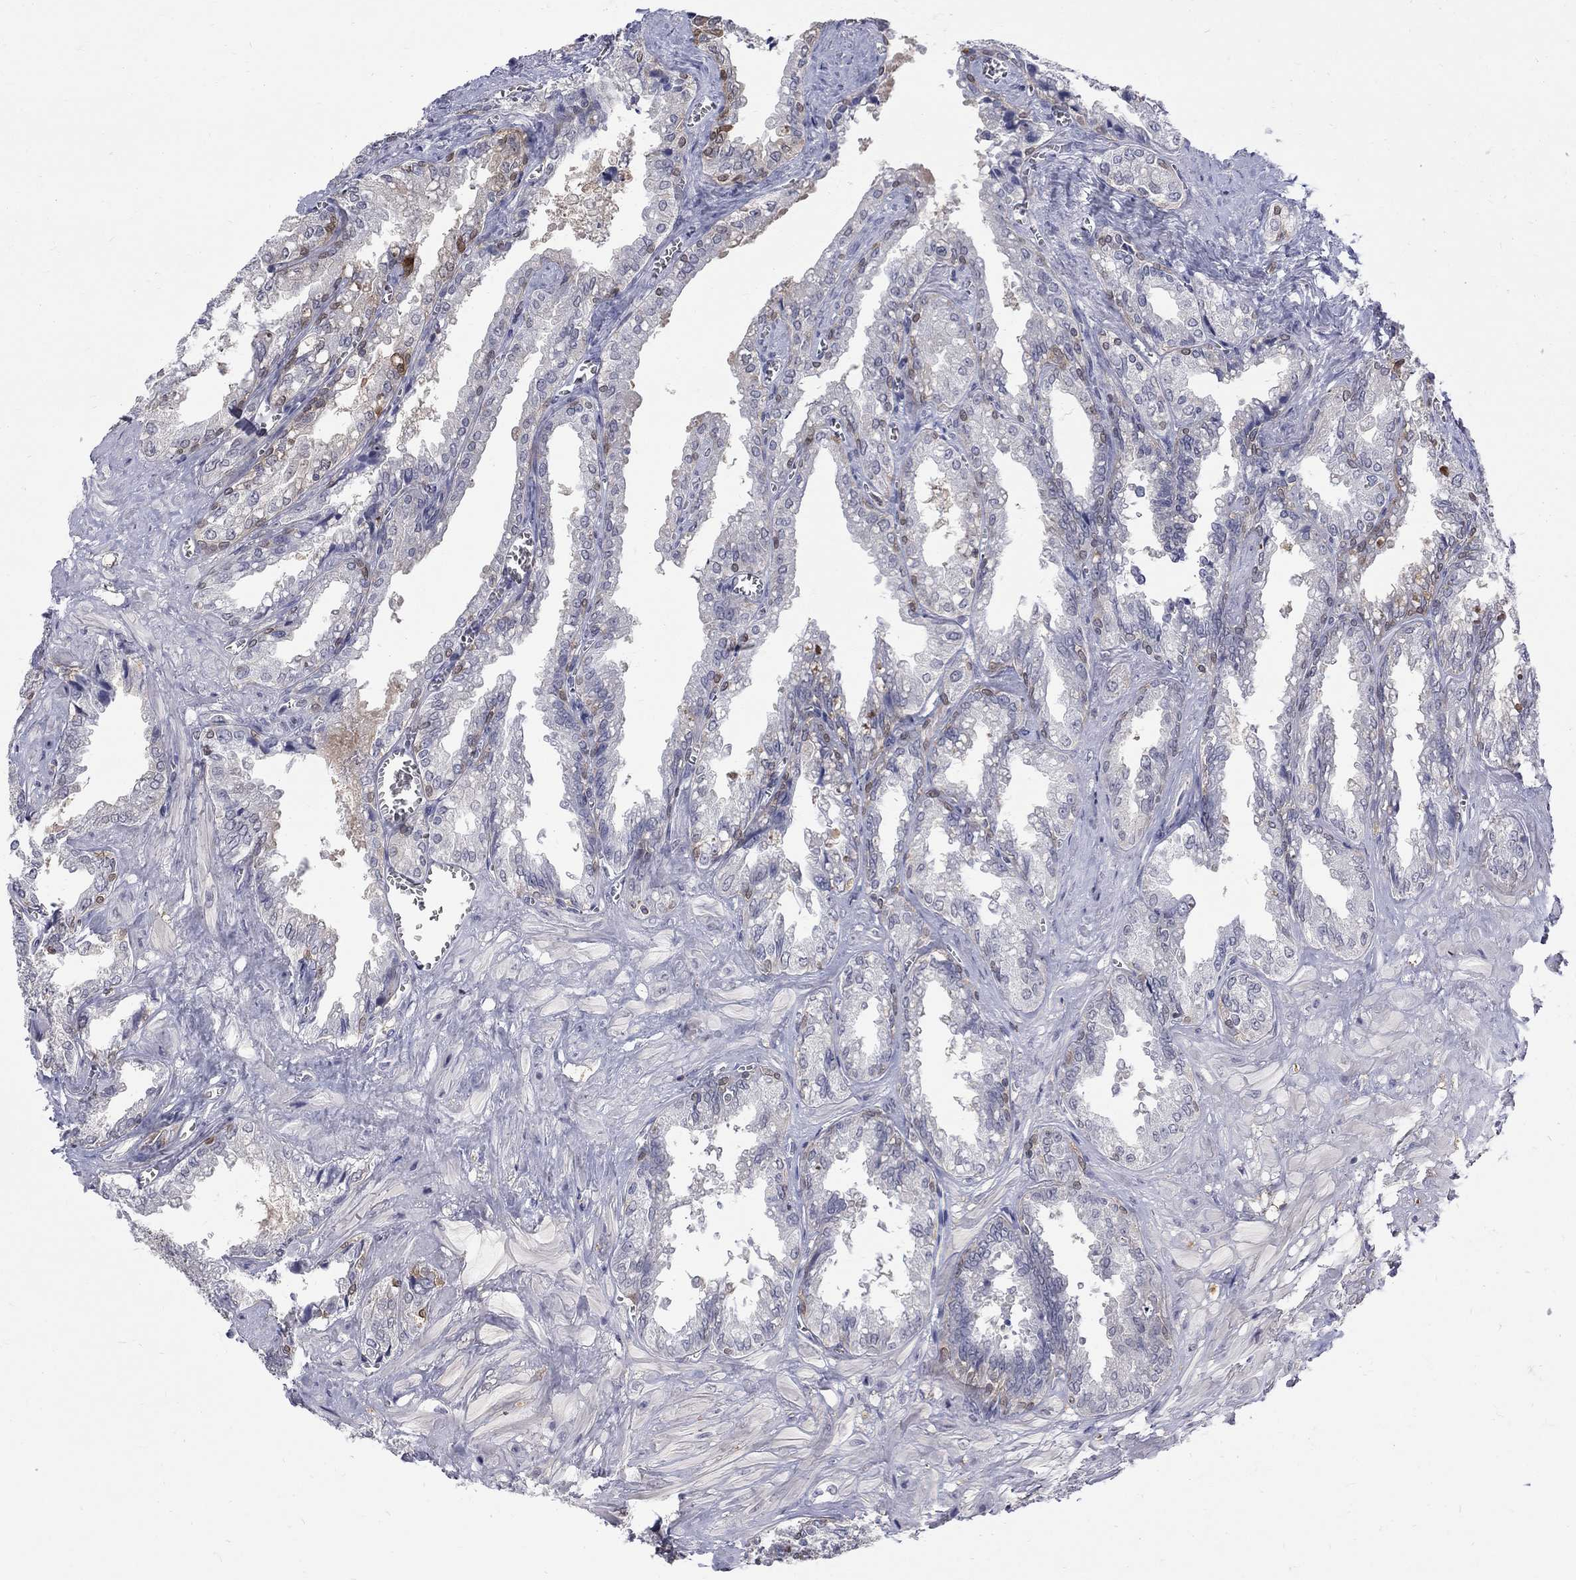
{"staining": {"intensity": "negative", "quantity": "none", "location": "none"}, "tissue": "seminal vesicle", "cell_type": "Glandular cells", "image_type": "normal", "snomed": [{"axis": "morphology", "description": "Normal tissue, NOS"}, {"axis": "topography", "description": "Seminal veicle"}], "caption": "Immunohistochemical staining of unremarkable seminal vesicle demonstrates no significant expression in glandular cells. (DAB immunohistochemistry (IHC) with hematoxylin counter stain).", "gene": "HKDC1", "patient": {"sex": "male", "age": 67}}